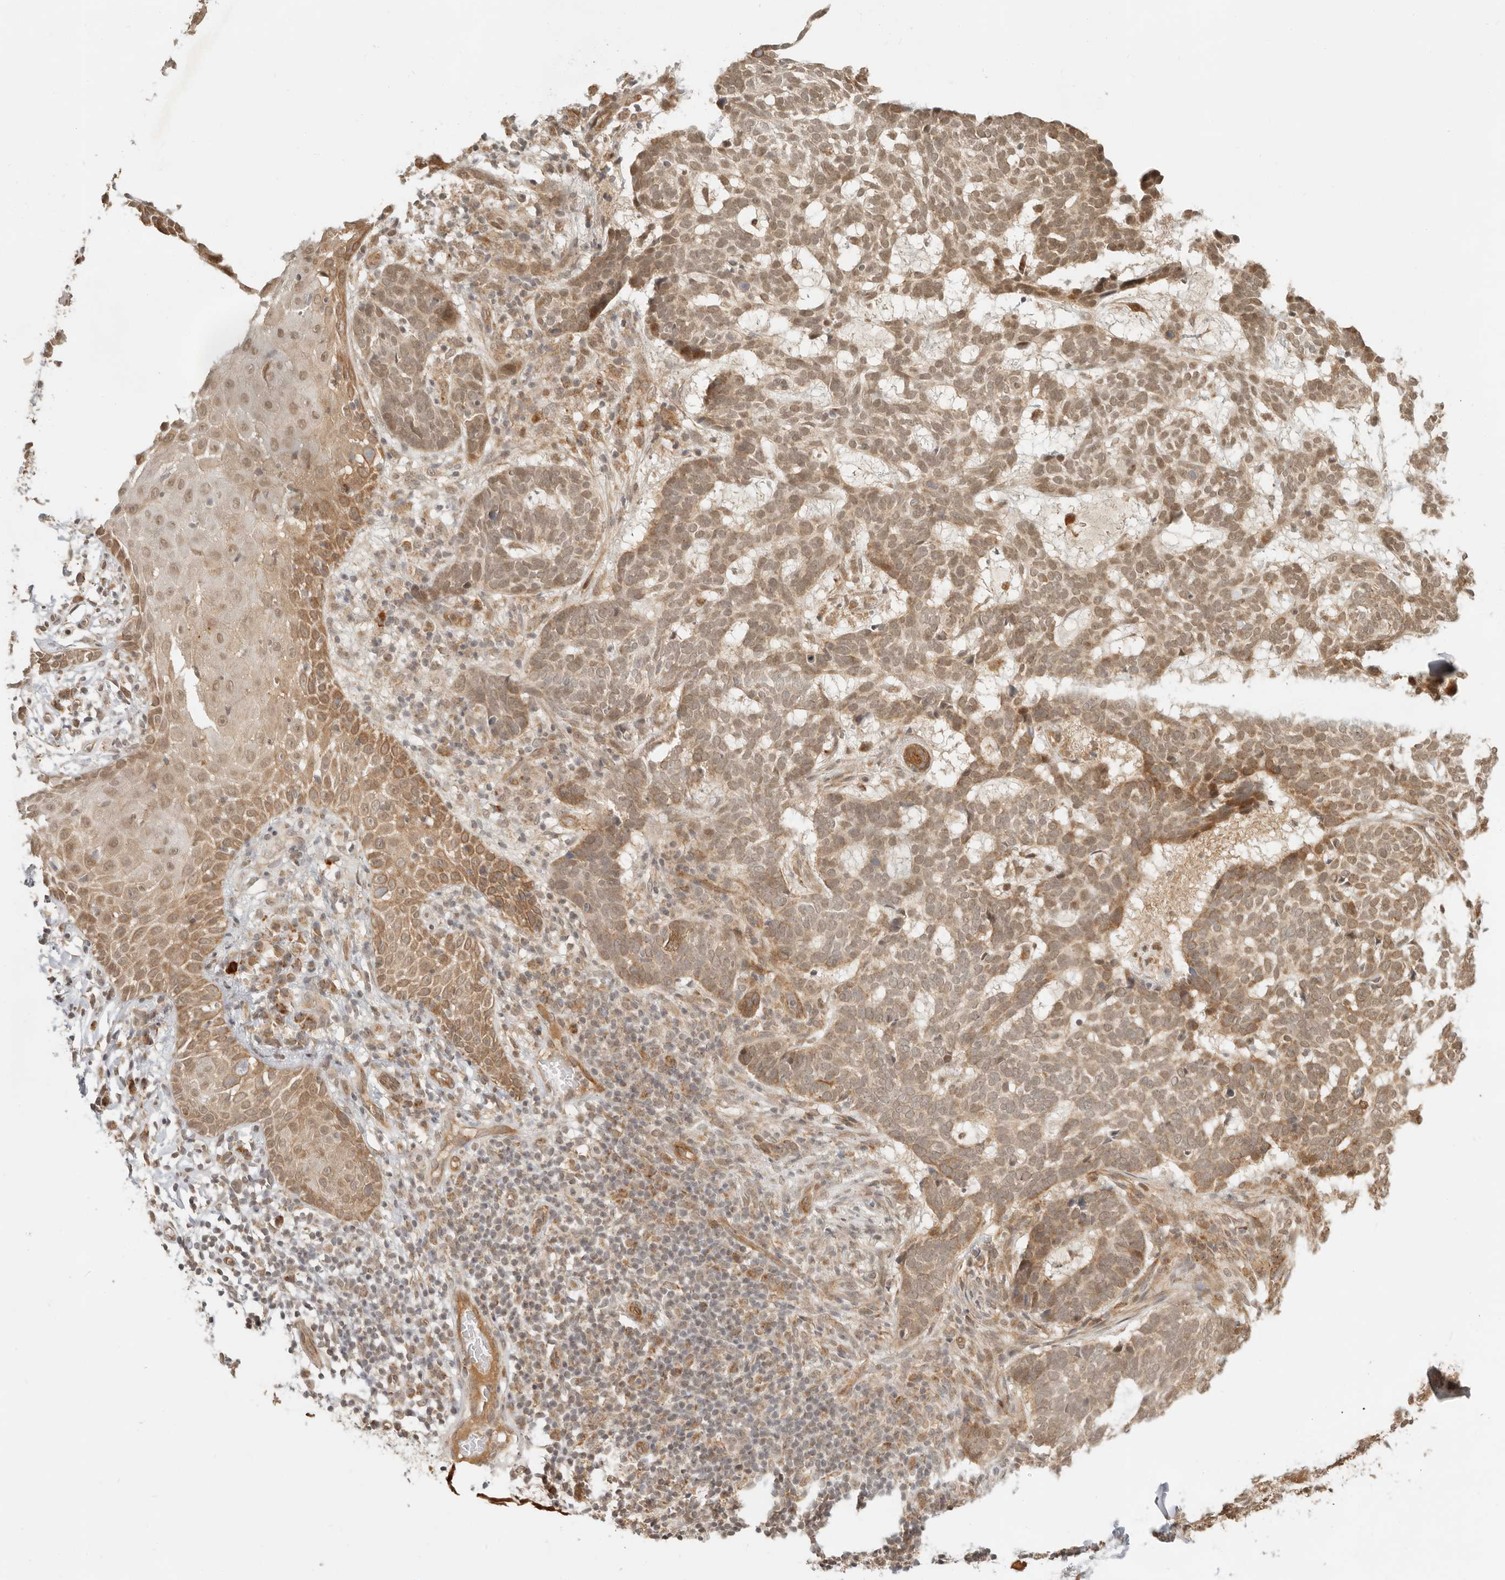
{"staining": {"intensity": "moderate", "quantity": ">75%", "location": "cytoplasmic/membranous,nuclear"}, "tissue": "skin cancer", "cell_type": "Tumor cells", "image_type": "cancer", "snomed": [{"axis": "morphology", "description": "Basal cell carcinoma"}, {"axis": "topography", "description": "Skin"}], "caption": "High-power microscopy captured an immunohistochemistry micrograph of skin cancer, revealing moderate cytoplasmic/membranous and nuclear expression in approximately >75% of tumor cells. (Brightfield microscopy of DAB IHC at high magnification).", "gene": "BAALC", "patient": {"sex": "male", "age": 85}}